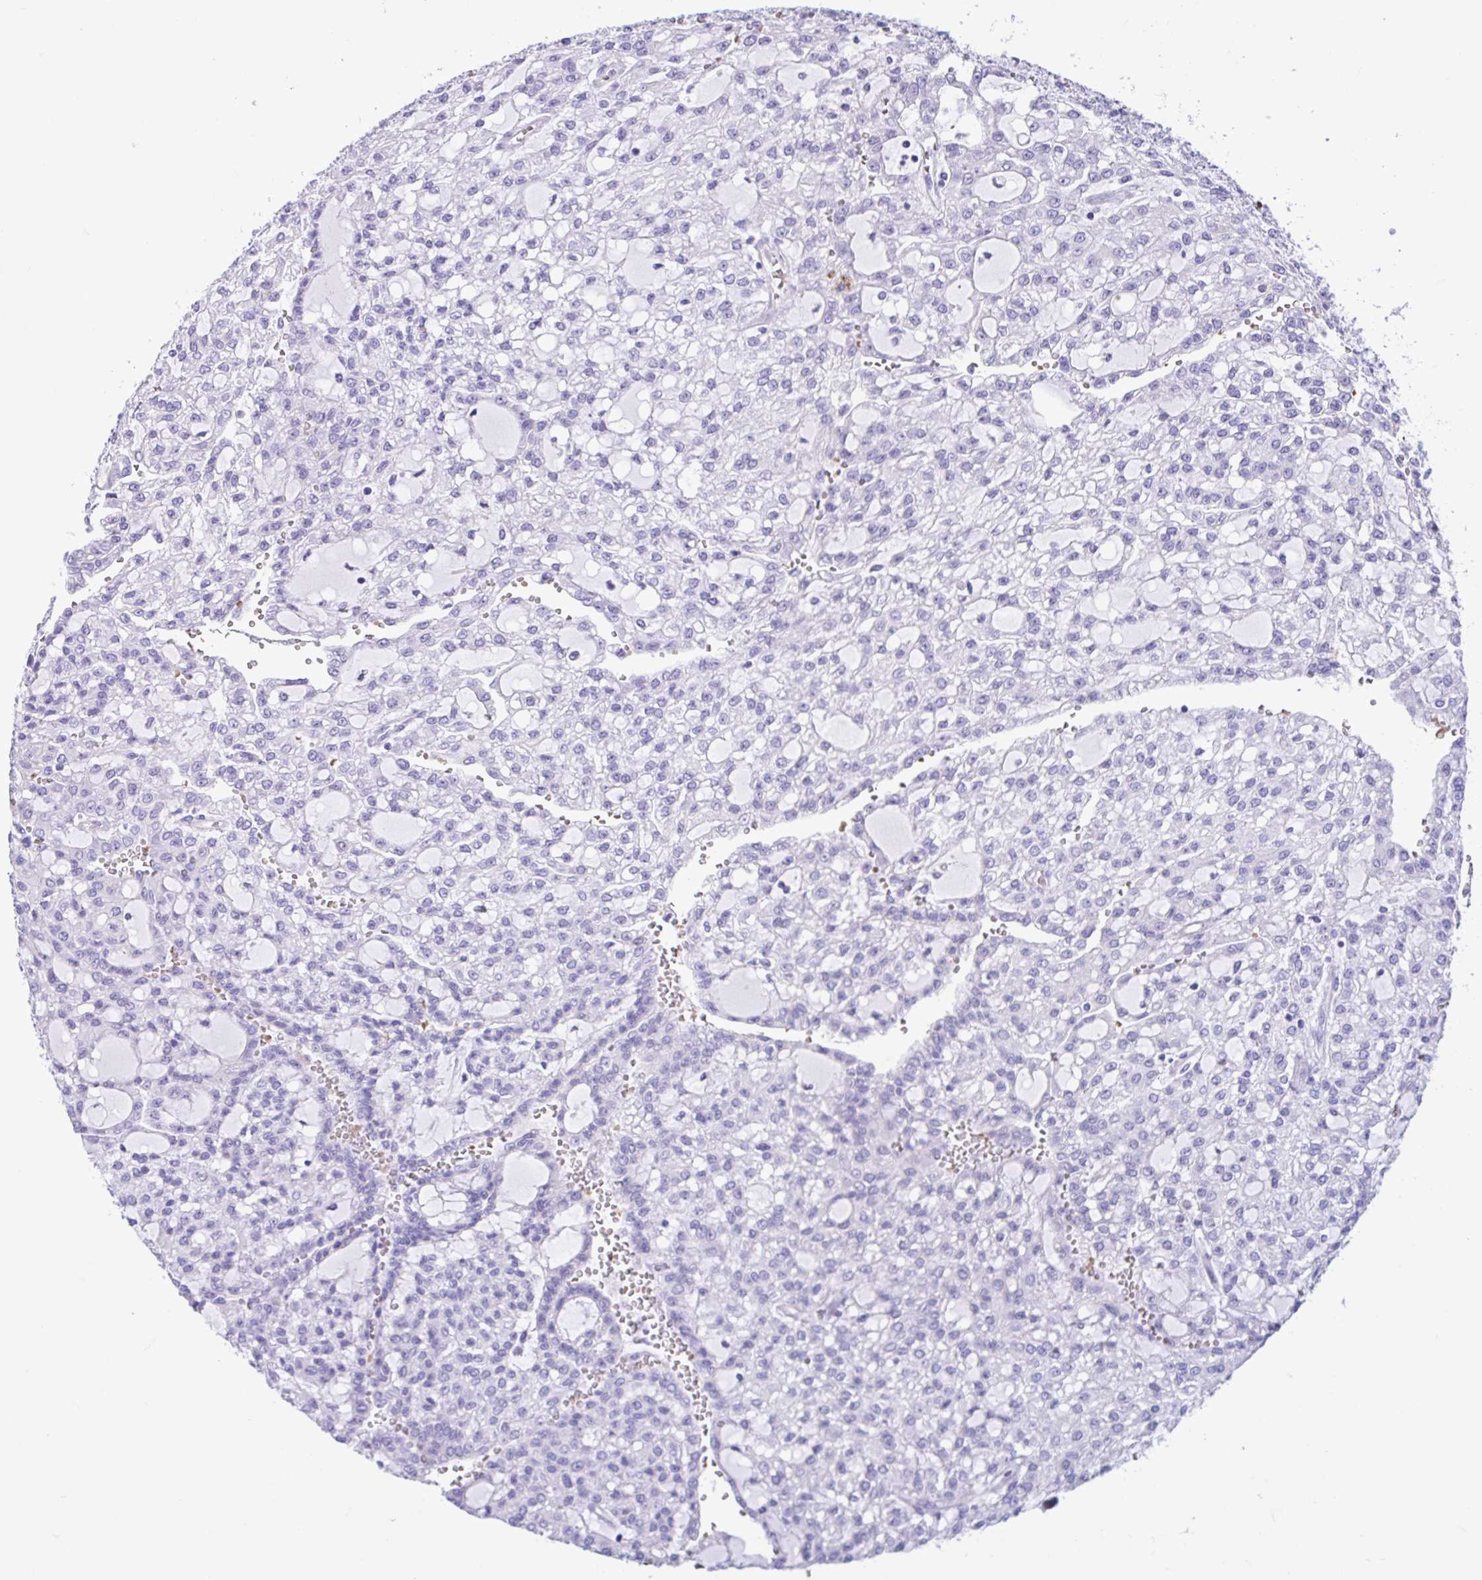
{"staining": {"intensity": "negative", "quantity": "none", "location": "none"}, "tissue": "renal cancer", "cell_type": "Tumor cells", "image_type": "cancer", "snomed": [{"axis": "morphology", "description": "Adenocarcinoma, NOS"}, {"axis": "topography", "description": "Kidney"}], "caption": "Immunohistochemistry histopathology image of human renal cancer stained for a protein (brown), which demonstrates no positivity in tumor cells.", "gene": "TMEM79", "patient": {"sex": "male", "age": 63}}